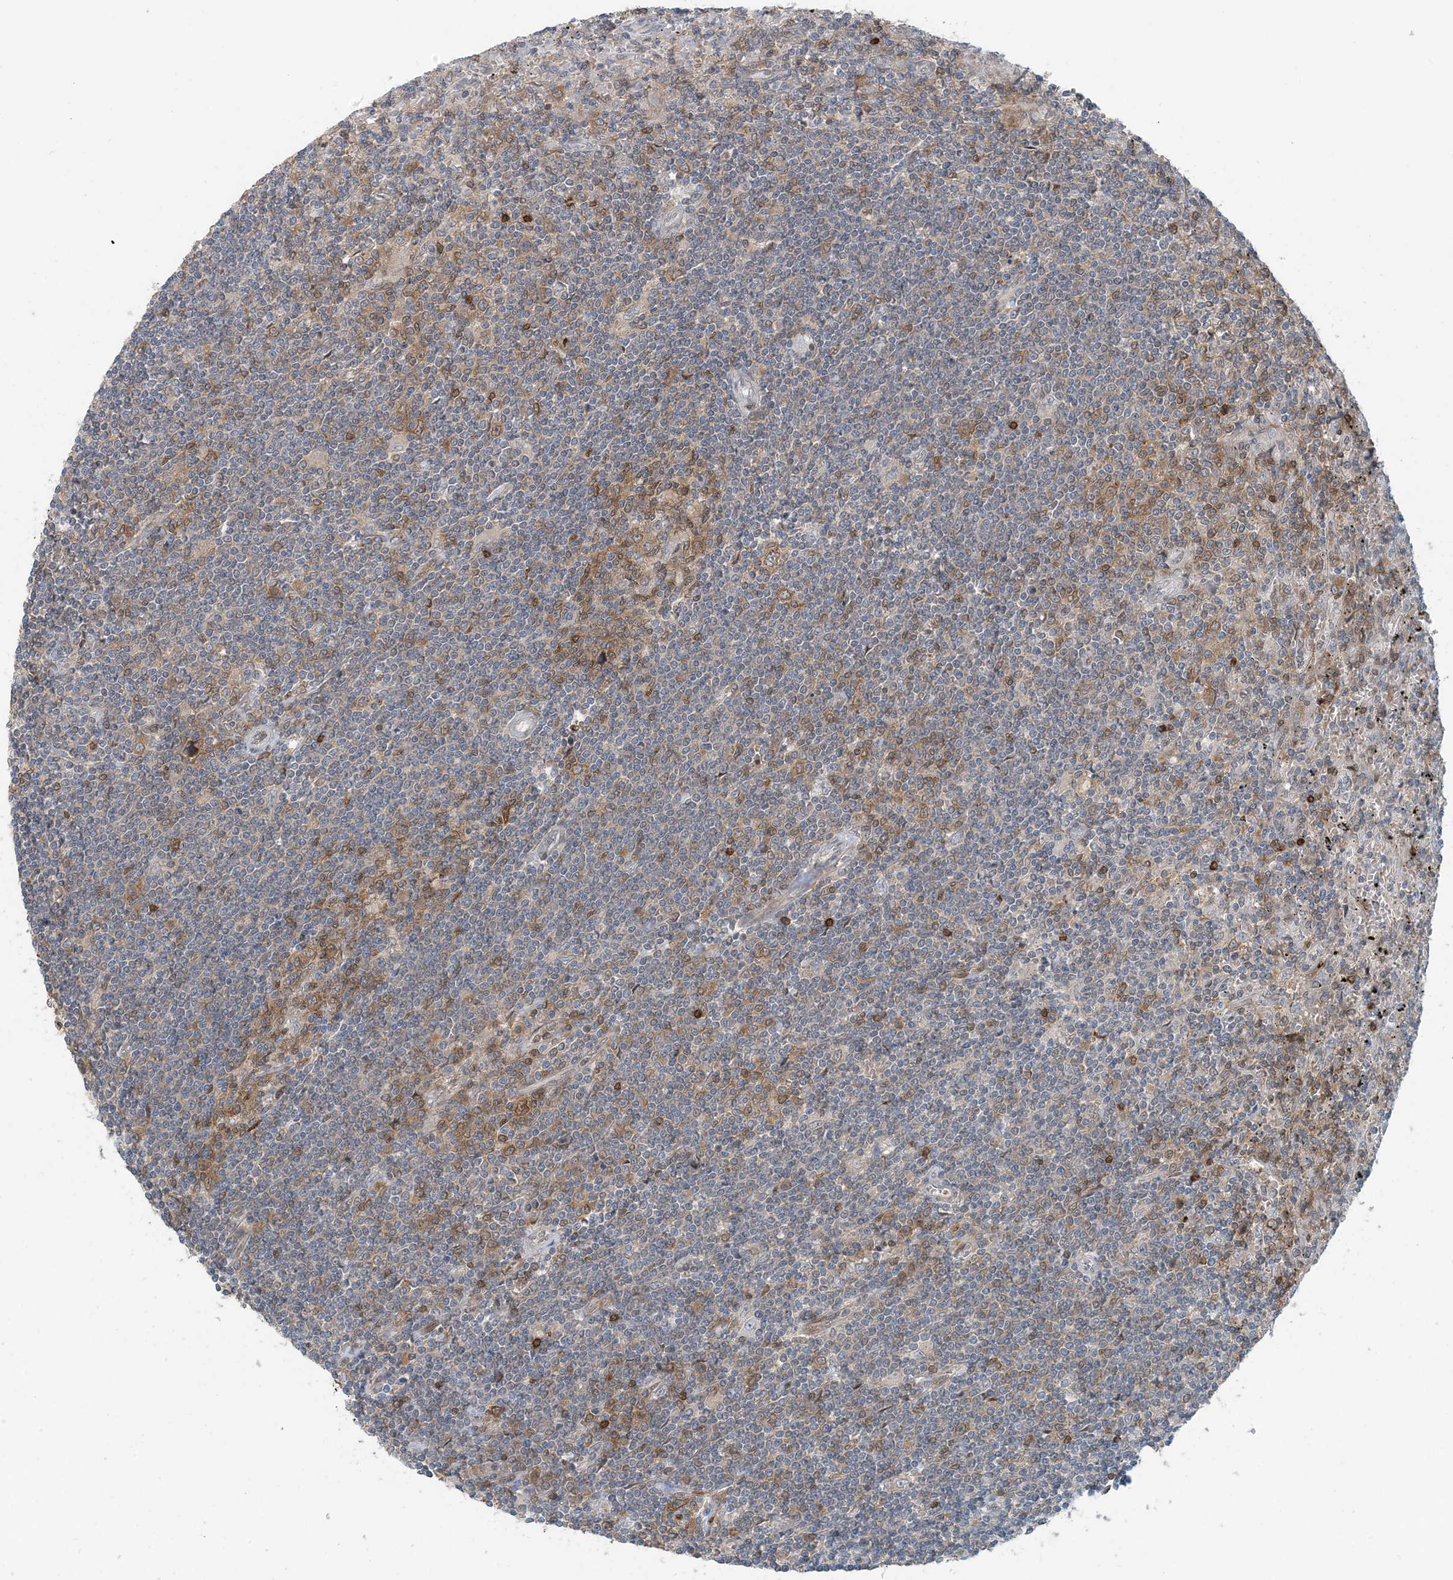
{"staining": {"intensity": "negative", "quantity": "none", "location": "none"}, "tissue": "lymphoma", "cell_type": "Tumor cells", "image_type": "cancer", "snomed": [{"axis": "morphology", "description": "Malignant lymphoma, non-Hodgkin's type, Low grade"}, {"axis": "topography", "description": "Spleen"}], "caption": "This micrograph is of lymphoma stained with immunohistochemistry to label a protein in brown with the nuclei are counter-stained blue. There is no expression in tumor cells. (DAB IHC, high magnification).", "gene": "ZC3H12A", "patient": {"sex": "male", "age": 76}}